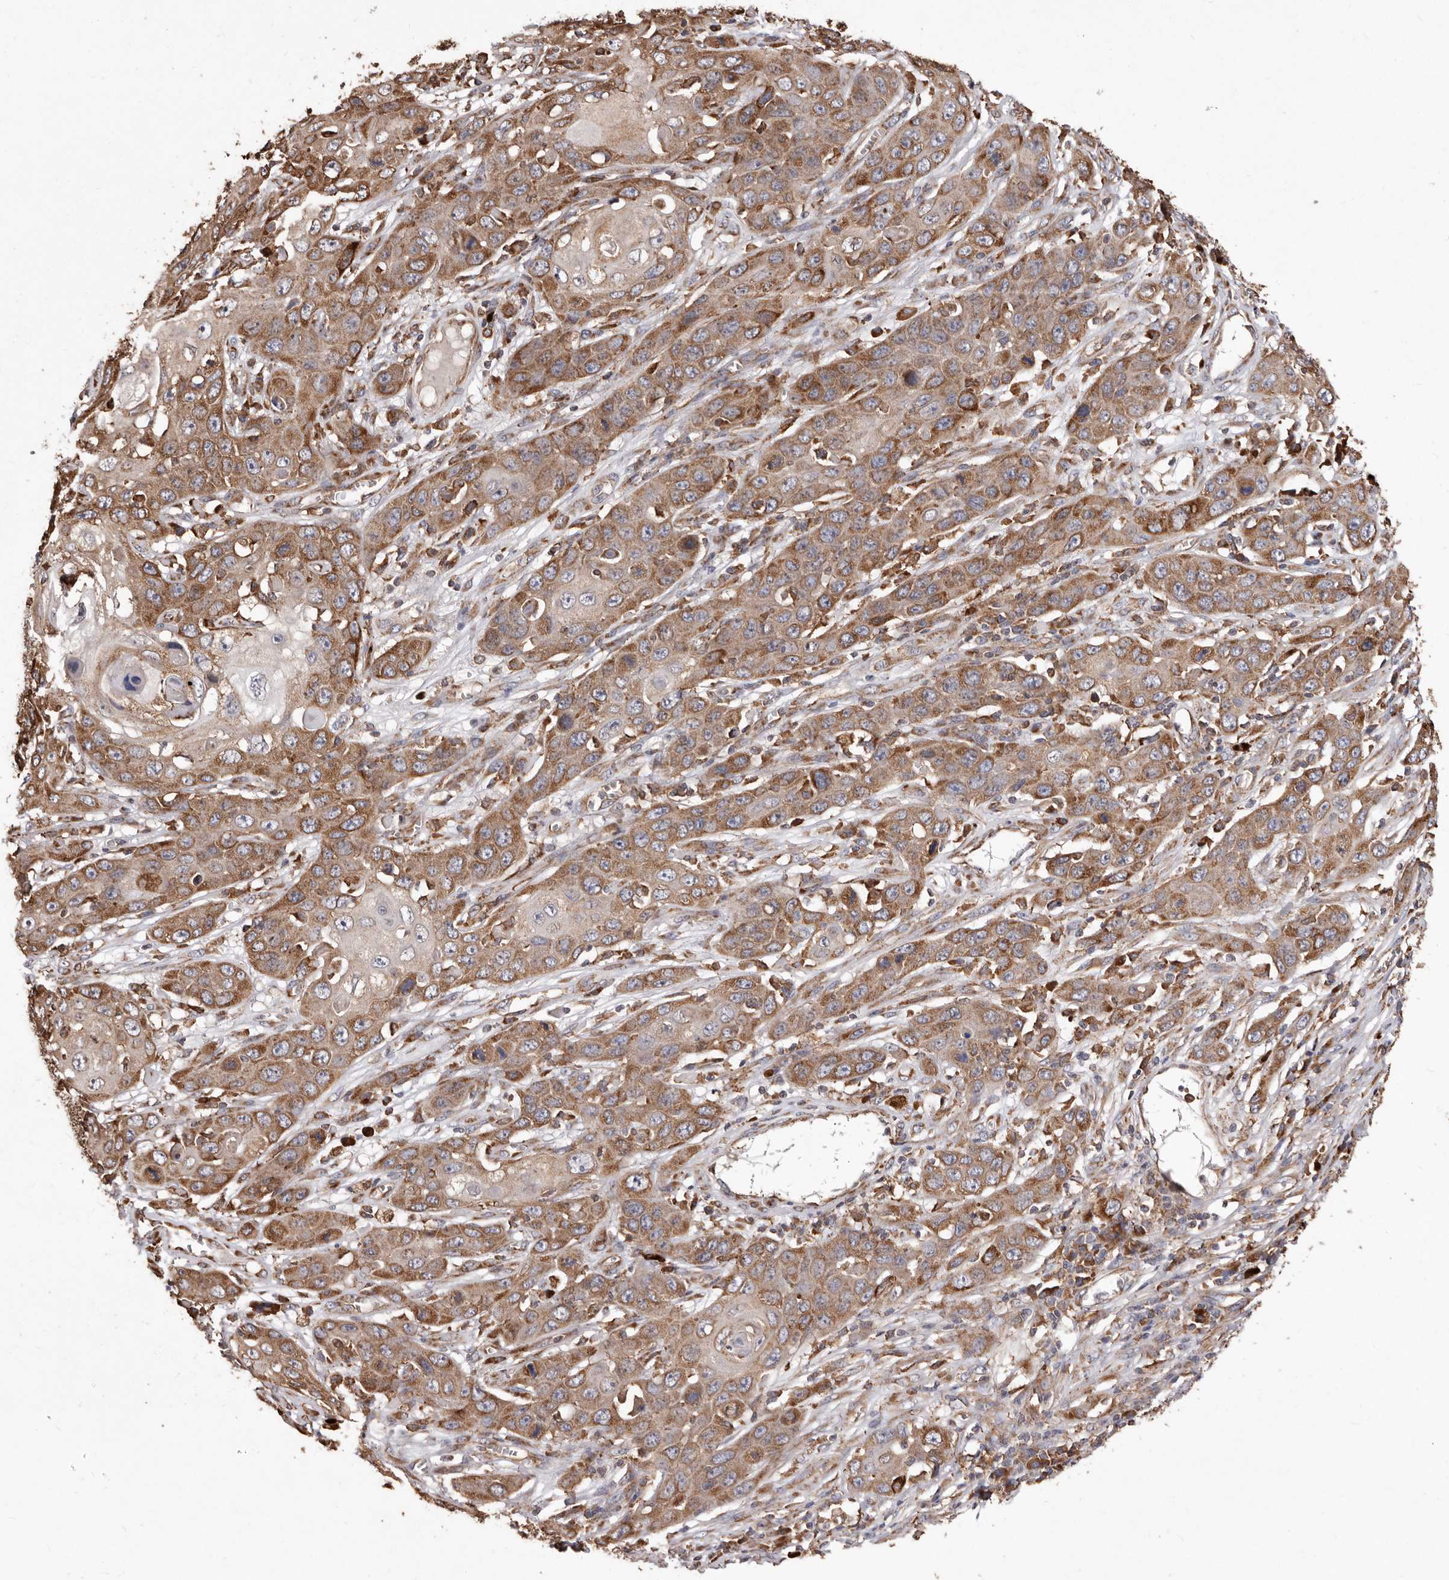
{"staining": {"intensity": "moderate", "quantity": ">75%", "location": "cytoplasmic/membranous"}, "tissue": "skin cancer", "cell_type": "Tumor cells", "image_type": "cancer", "snomed": [{"axis": "morphology", "description": "Squamous cell carcinoma, NOS"}, {"axis": "topography", "description": "Skin"}], "caption": "A brown stain highlights moderate cytoplasmic/membranous expression of a protein in human skin cancer tumor cells.", "gene": "STEAP2", "patient": {"sex": "male", "age": 55}}